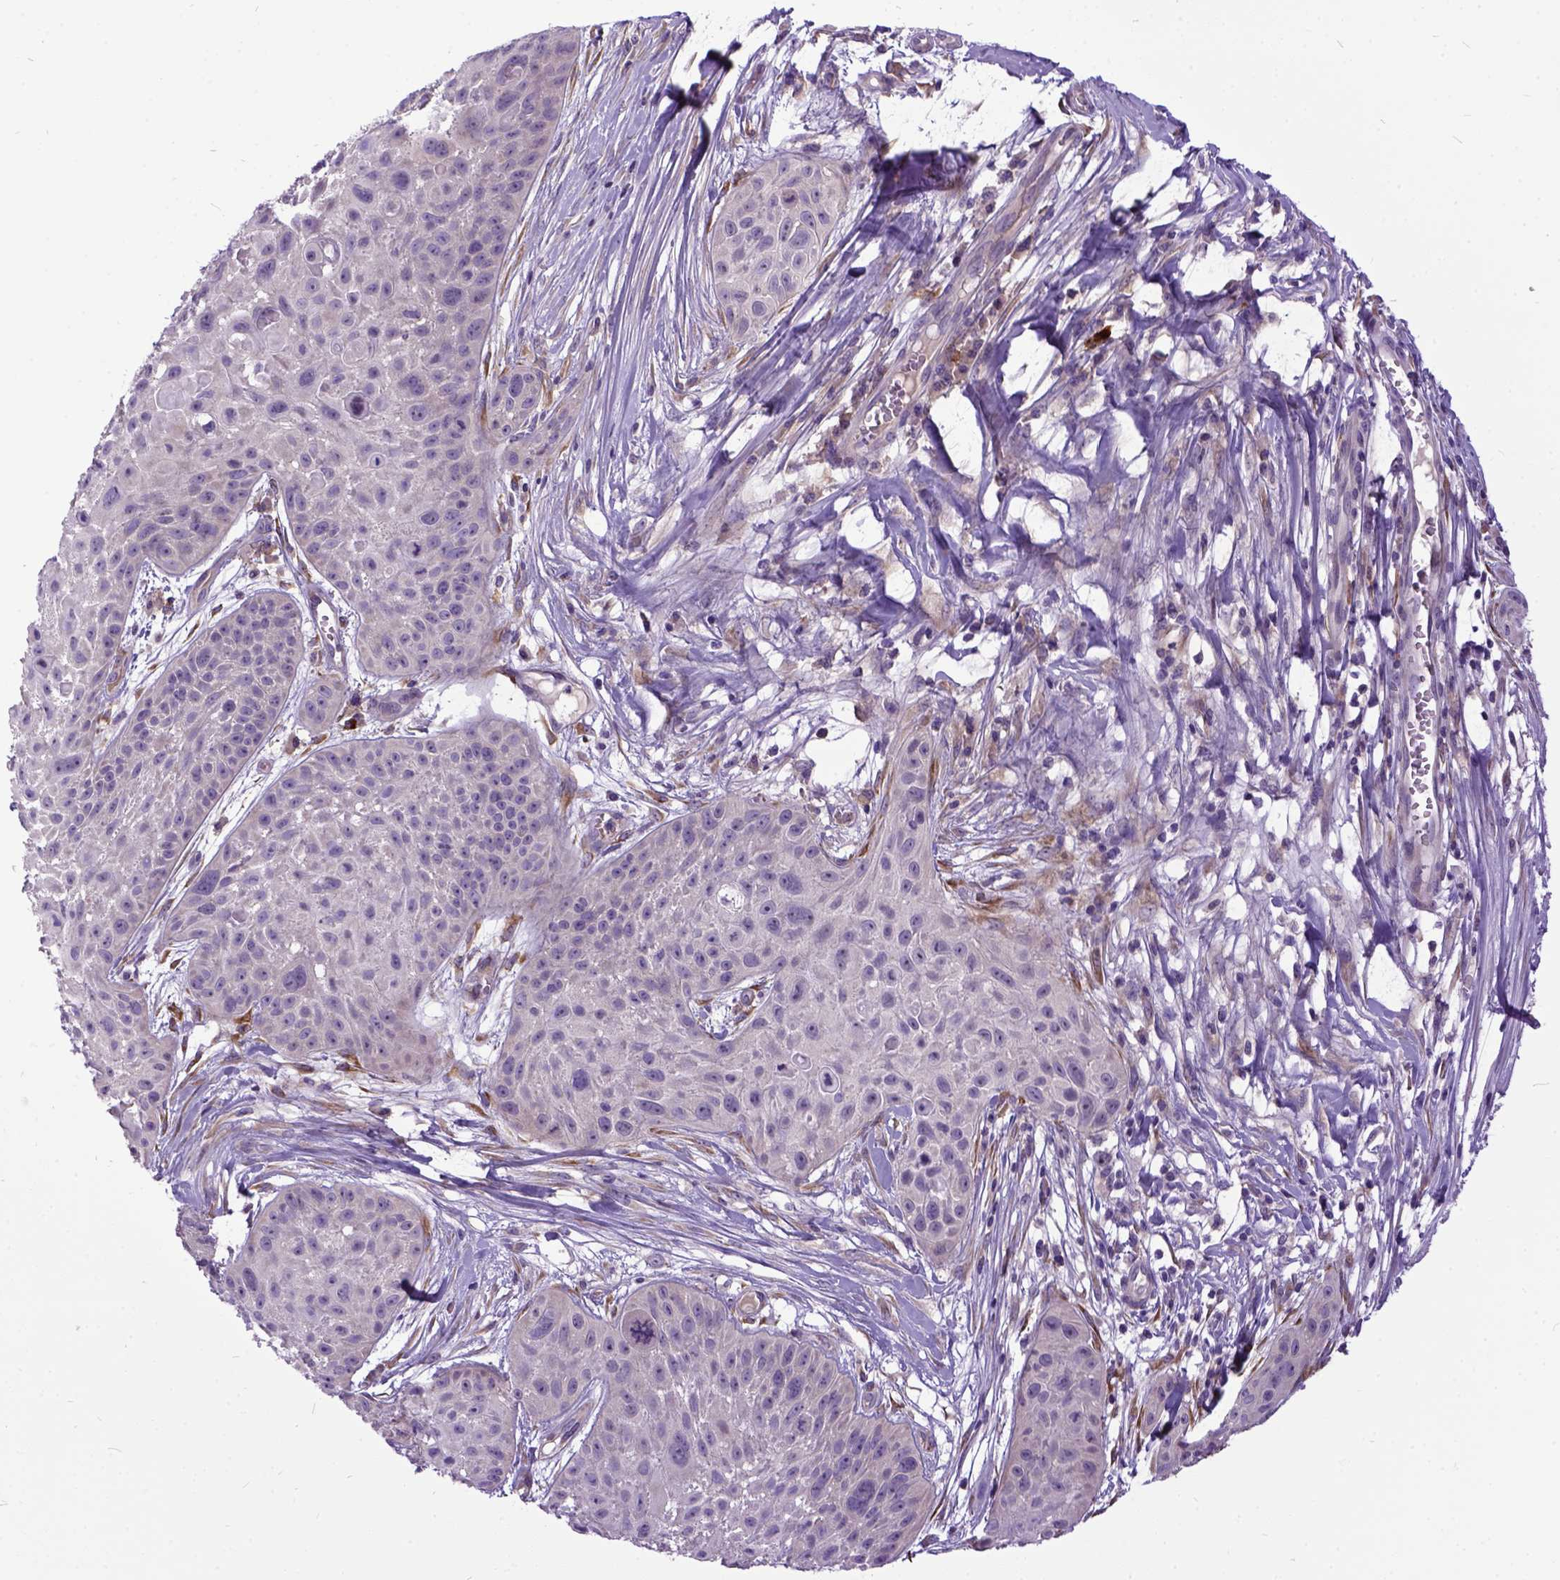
{"staining": {"intensity": "negative", "quantity": "none", "location": "none"}, "tissue": "skin cancer", "cell_type": "Tumor cells", "image_type": "cancer", "snomed": [{"axis": "morphology", "description": "Squamous cell carcinoma, NOS"}, {"axis": "topography", "description": "Skin"}, {"axis": "topography", "description": "Anal"}], "caption": "This is an immunohistochemistry (IHC) image of skin cancer (squamous cell carcinoma). There is no staining in tumor cells.", "gene": "NEK5", "patient": {"sex": "female", "age": 75}}